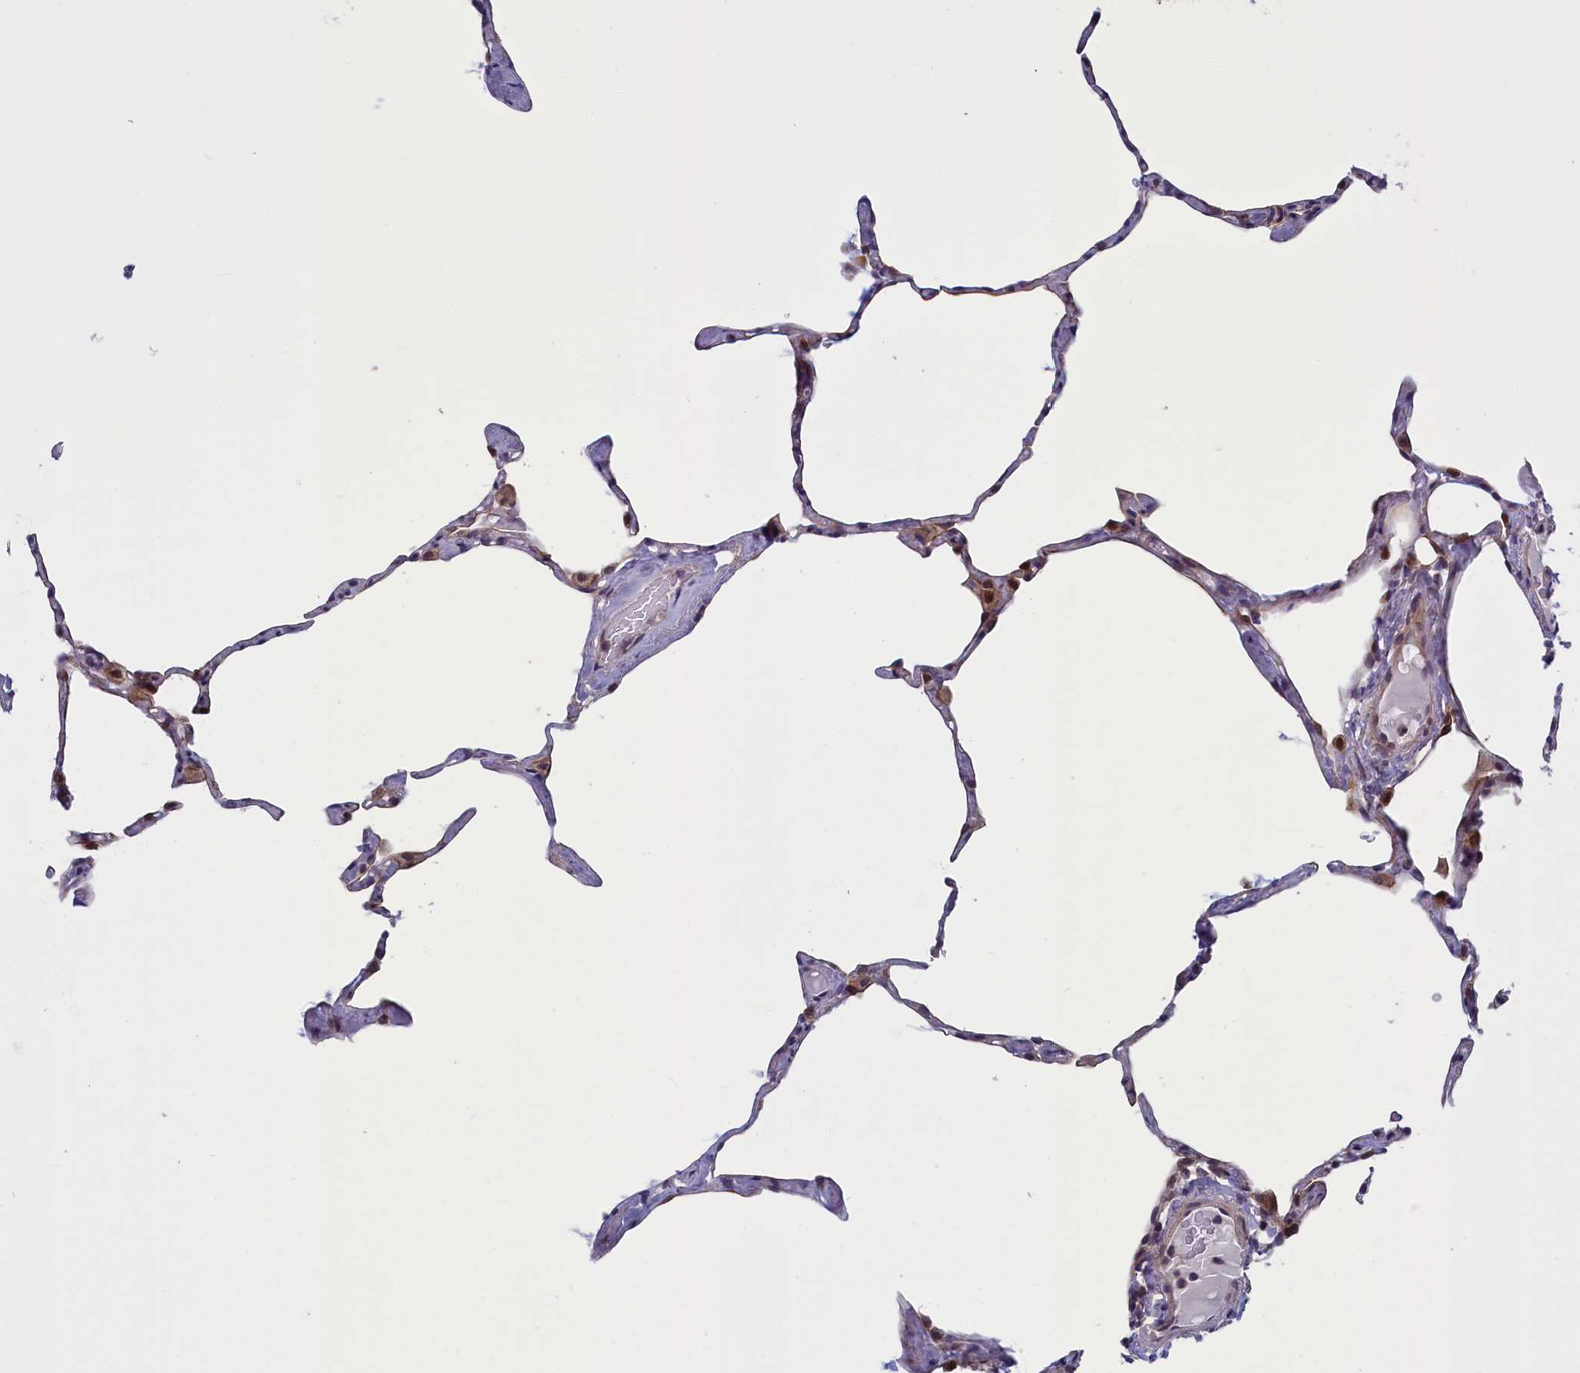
{"staining": {"intensity": "weak", "quantity": "<25%", "location": "cytoplasmic/membranous"}, "tissue": "lung", "cell_type": "Alveolar cells", "image_type": "normal", "snomed": [{"axis": "morphology", "description": "Normal tissue, NOS"}, {"axis": "topography", "description": "Lung"}], "caption": "A photomicrograph of lung stained for a protein reveals no brown staining in alveolar cells. (Immunohistochemistry, brightfield microscopy, high magnification).", "gene": "ANKRD39", "patient": {"sex": "male", "age": 65}}